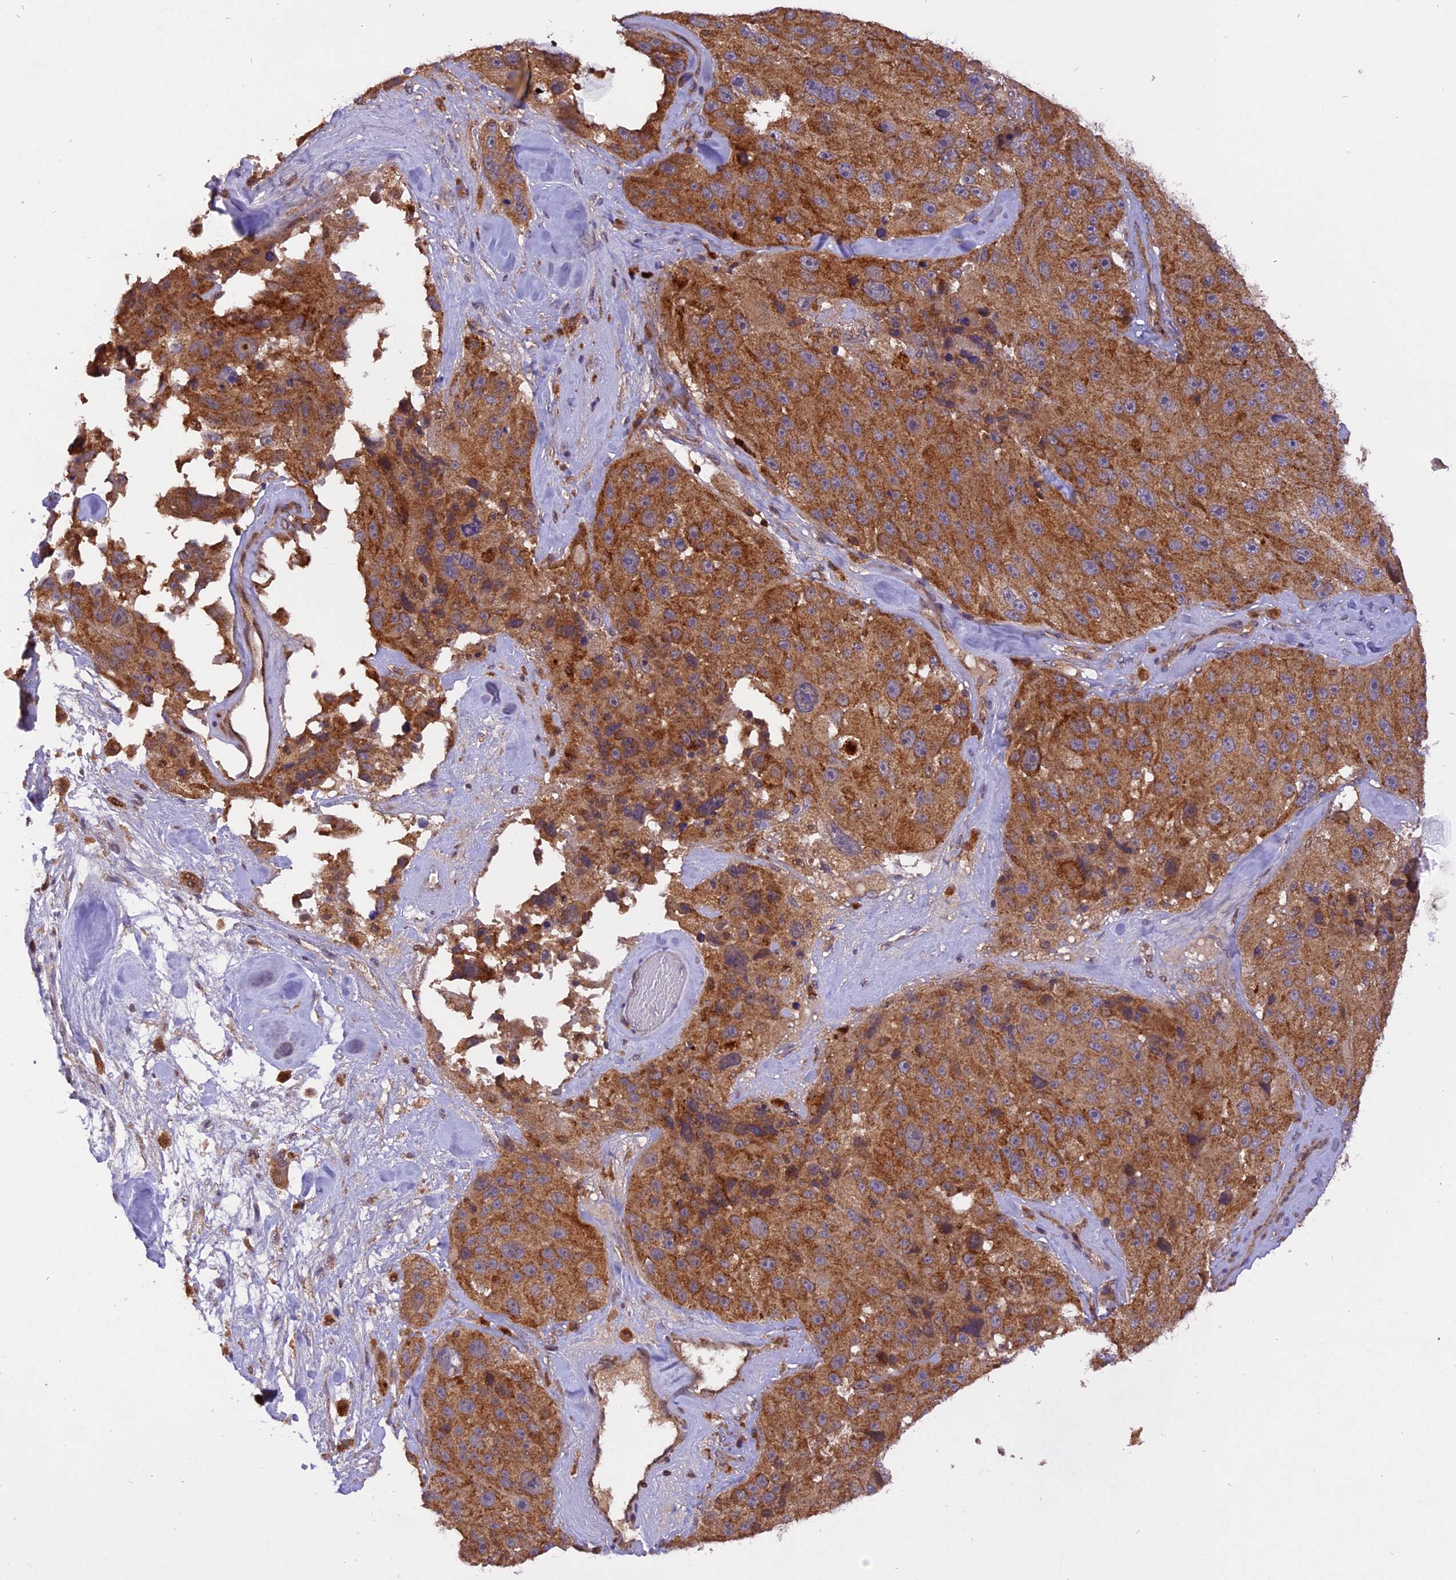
{"staining": {"intensity": "moderate", "quantity": ">75%", "location": "cytoplasmic/membranous"}, "tissue": "melanoma", "cell_type": "Tumor cells", "image_type": "cancer", "snomed": [{"axis": "morphology", "description": "Malignant melanoma, Metastatic site"}, {"axis": "topography", "description": "Lymph node"}], "caption": "Melanoma stained with a brown dye exhibits moderate cytoplasmic/membranous positive staining in about >75% of tumor cells.", "gene": "PEX3", "patient": {"sex": "male", "age": 62}}